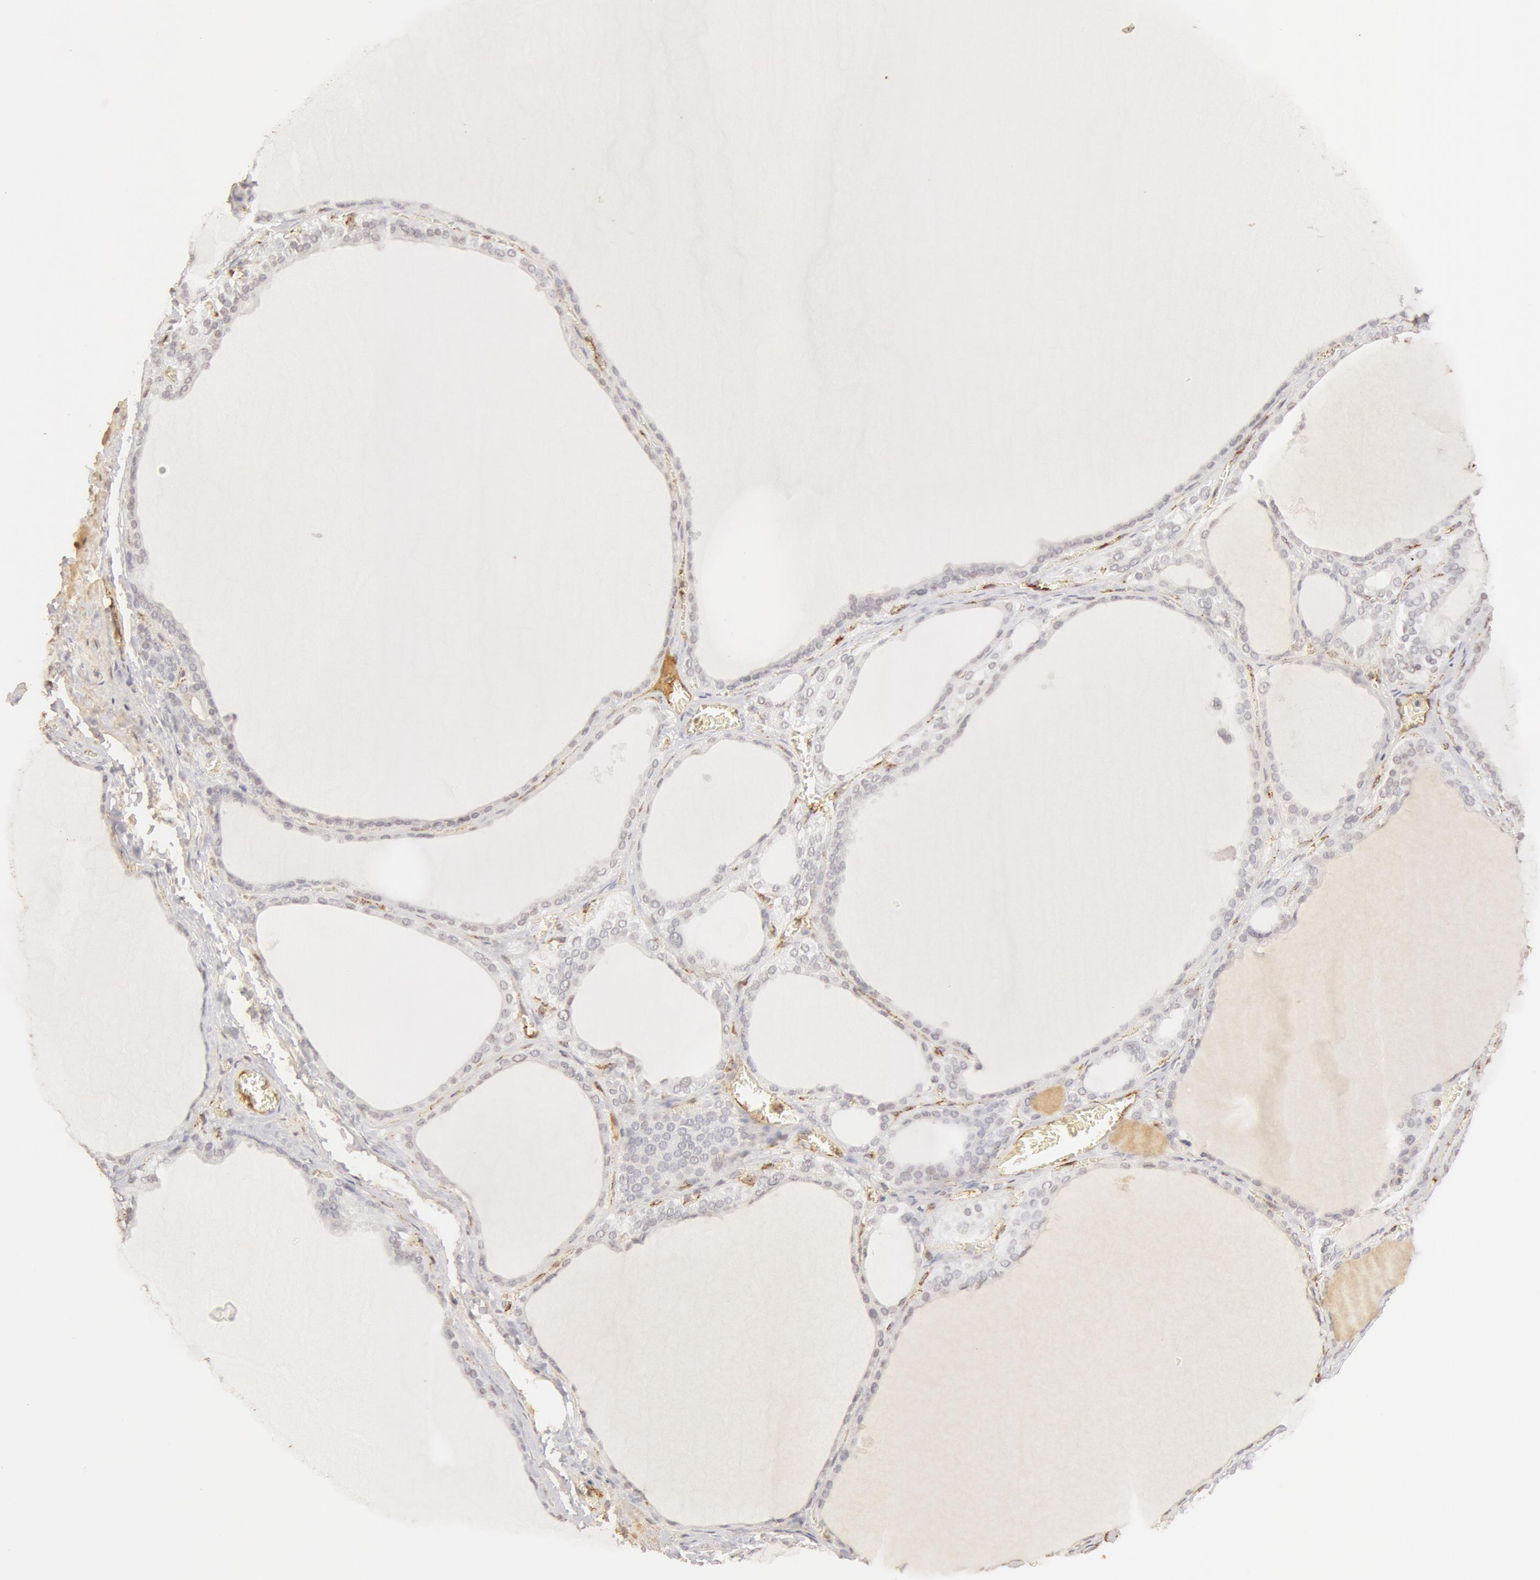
{"staining": {"intensity": "negative", "quantity": "none", "location": "none"}, "tissue": "thyroid gland", "cell_type": "Glandular cells", "image_type": "normal", "snomed": [{"axis": "morphology", "description": "Normal tissue, NOS"}, {"axis": "topography", "description": "Thyroid gland"}], "caption": "The immunohistochemistry micrograph has no significant positivity in glandular cells of thyroid gland. (DAB IHC visualized using brightfield microscopy, high magnification).", "gene": "VWF", "patient": {"sex": "female", "age": 55}}